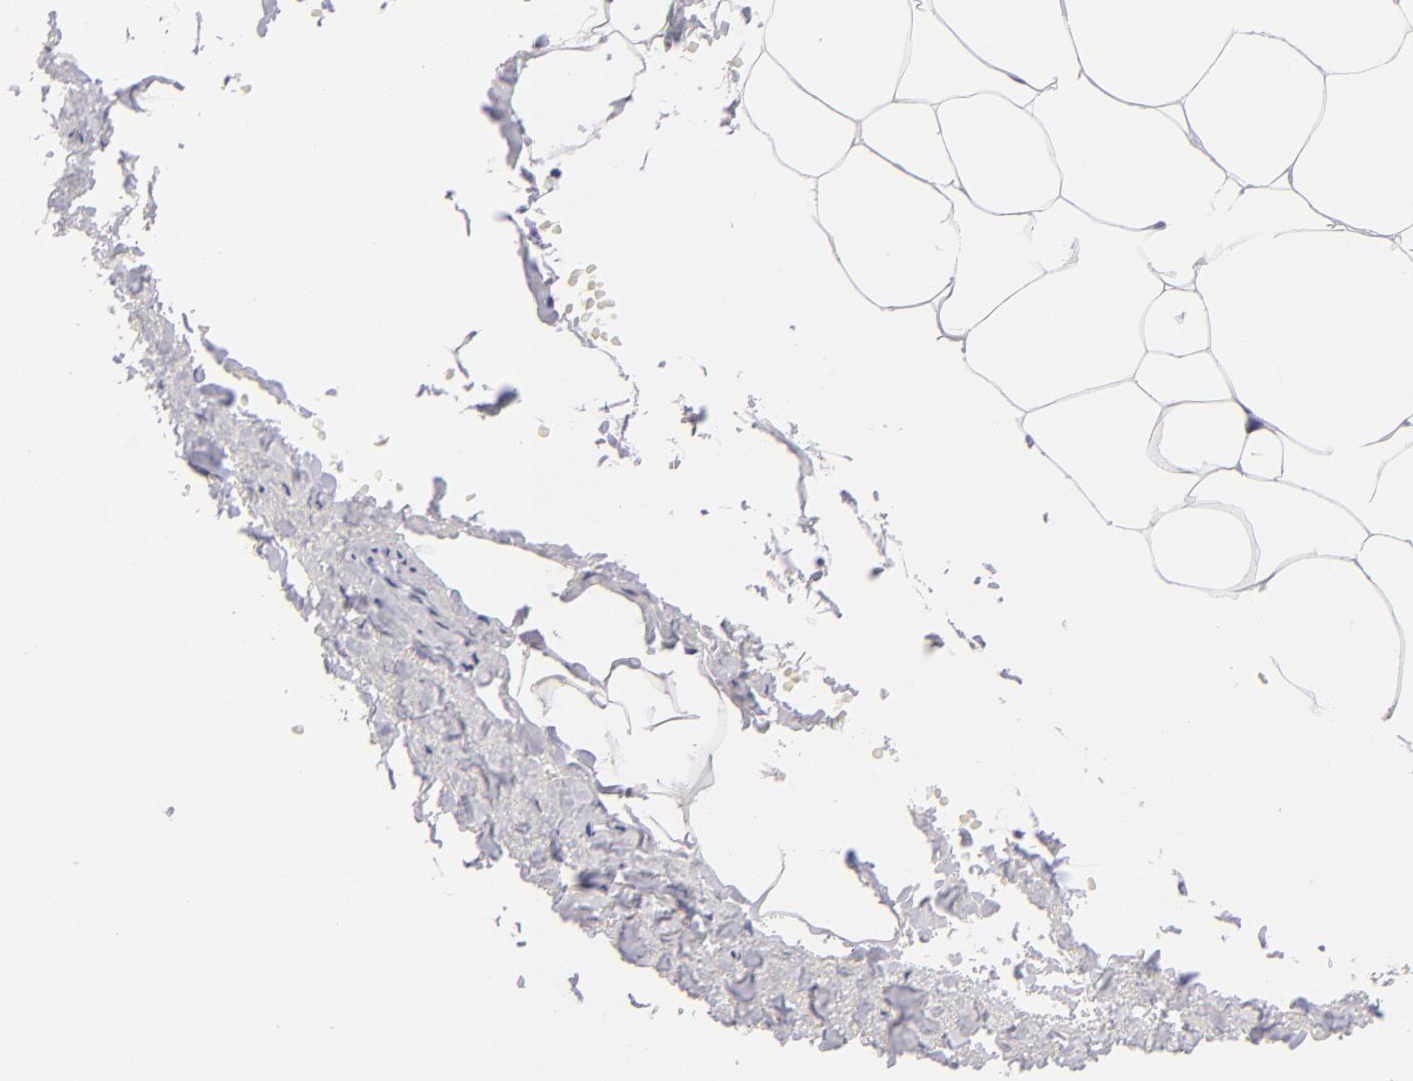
{"staining": {"intensity": "negative", "quantity": "none", "location": "none"}, "tissue": "adipose tissue", "cell_type": "Adipocytes", "image_type": "normal", "snomed": [{"axis": "morphology", "description": "Normal tissue, NOS"}, {"axis": "topography", "description": "Soft tissue"}, {"axis": "topography", "description": "Peripheral nerve tissue"}], "caption": "Immunohistochemistry (IHC) micrograph of normal human adipose tissue stained for a protein (brown), which reveals no positivity in adipocytes. (DAB immunohistochemistry (IHC) with hematoxylin counter stain).", "gene": "PVALB", "patient": {"sex": "female", "age": 68}}